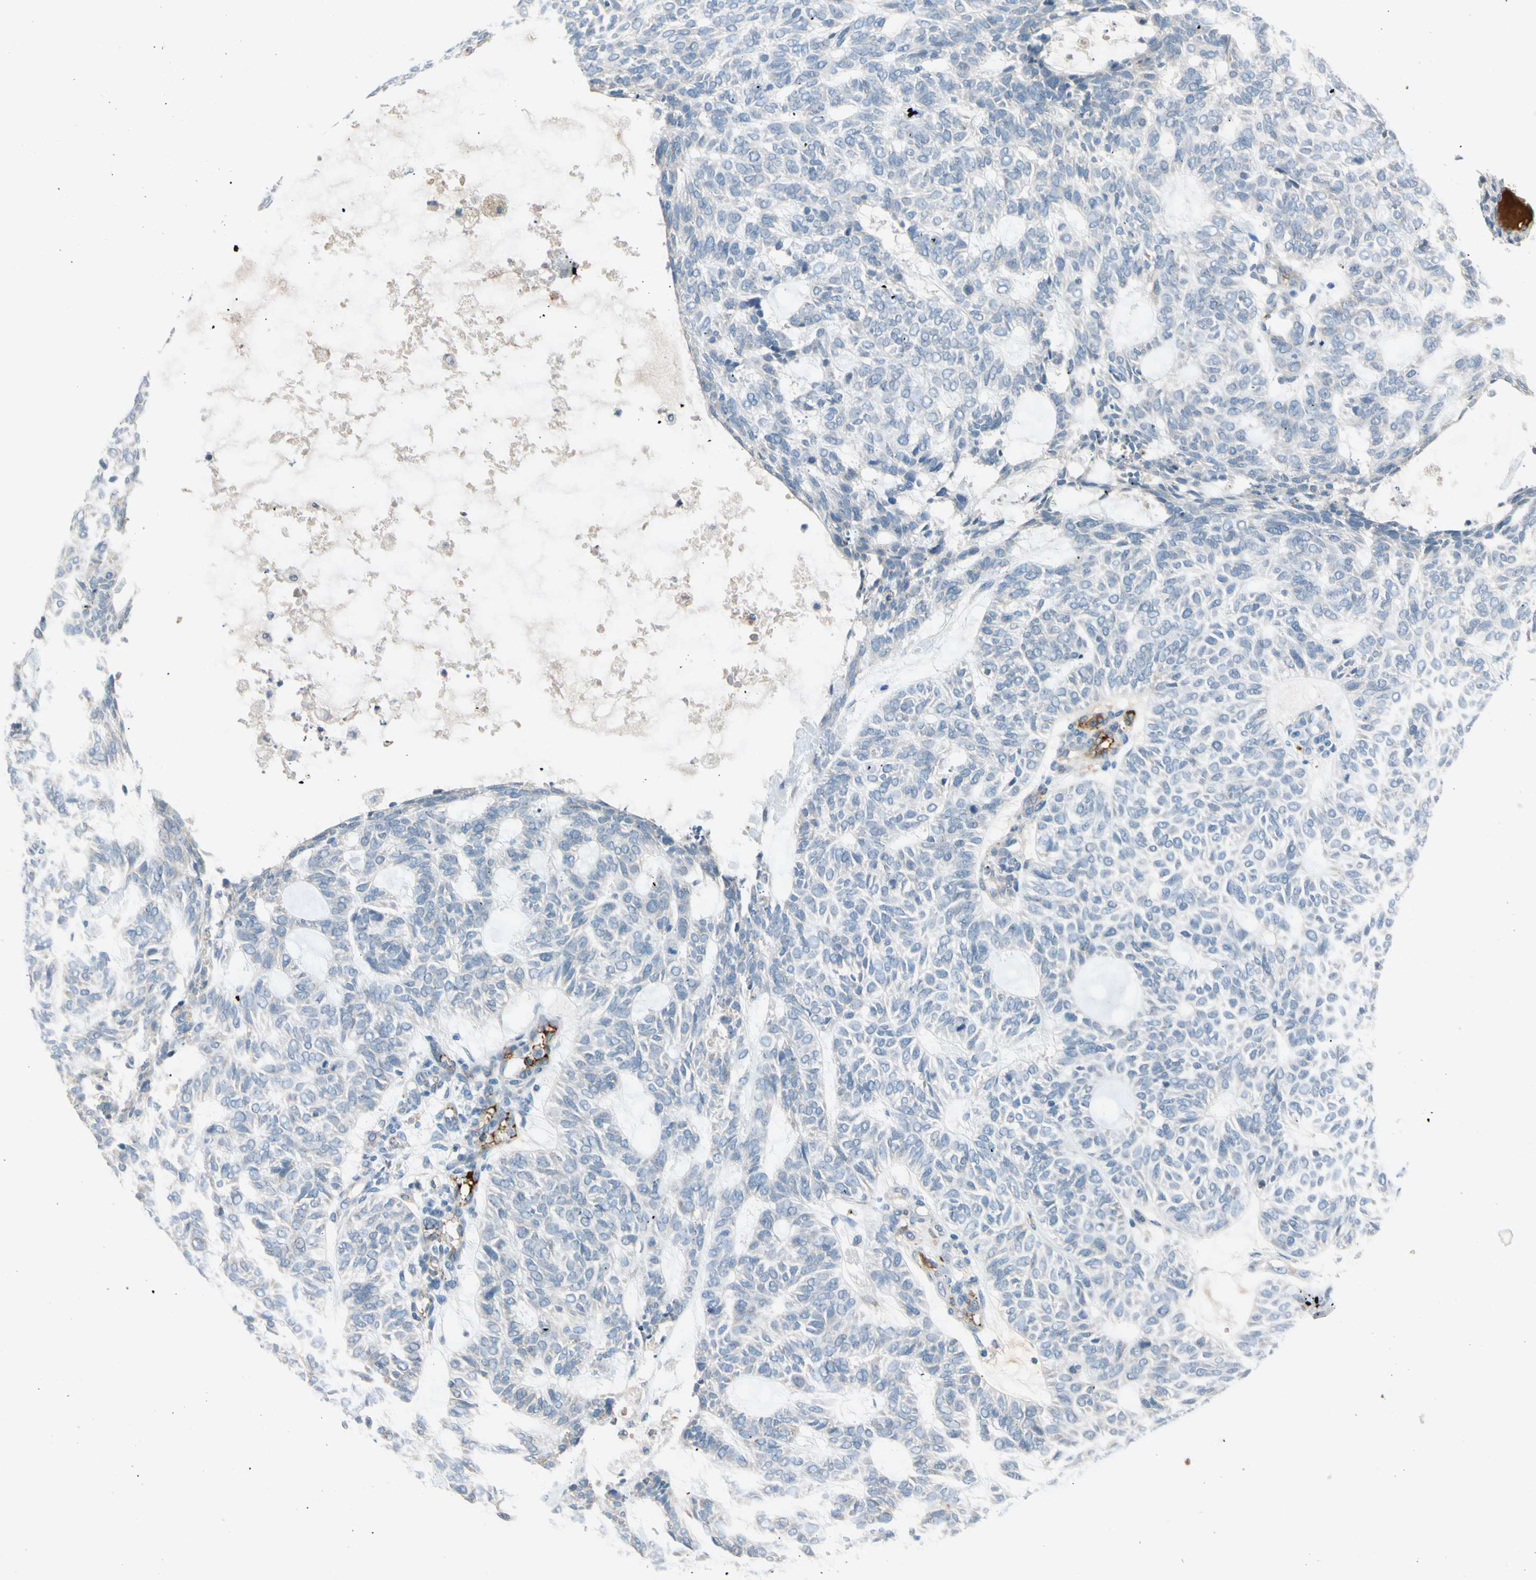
{"staining": {"intensity": "negative", "quantity": "none", "location": "none"}, "tissue": "skin cancer", "cell_type": "Tumor cells", "image_type": "cancer", "snomed": [{"axis": "morphology", "description": "Basal cell carcinoma"}, {"axis": "topography", "description": "Skin"}], "caption": "Protein analysis of skin cancer (basal cell carcinoma) shows no significant expression in tumor cells.", "gene": "CNDP1", "patient": {"sex": "male", "age": 87}}